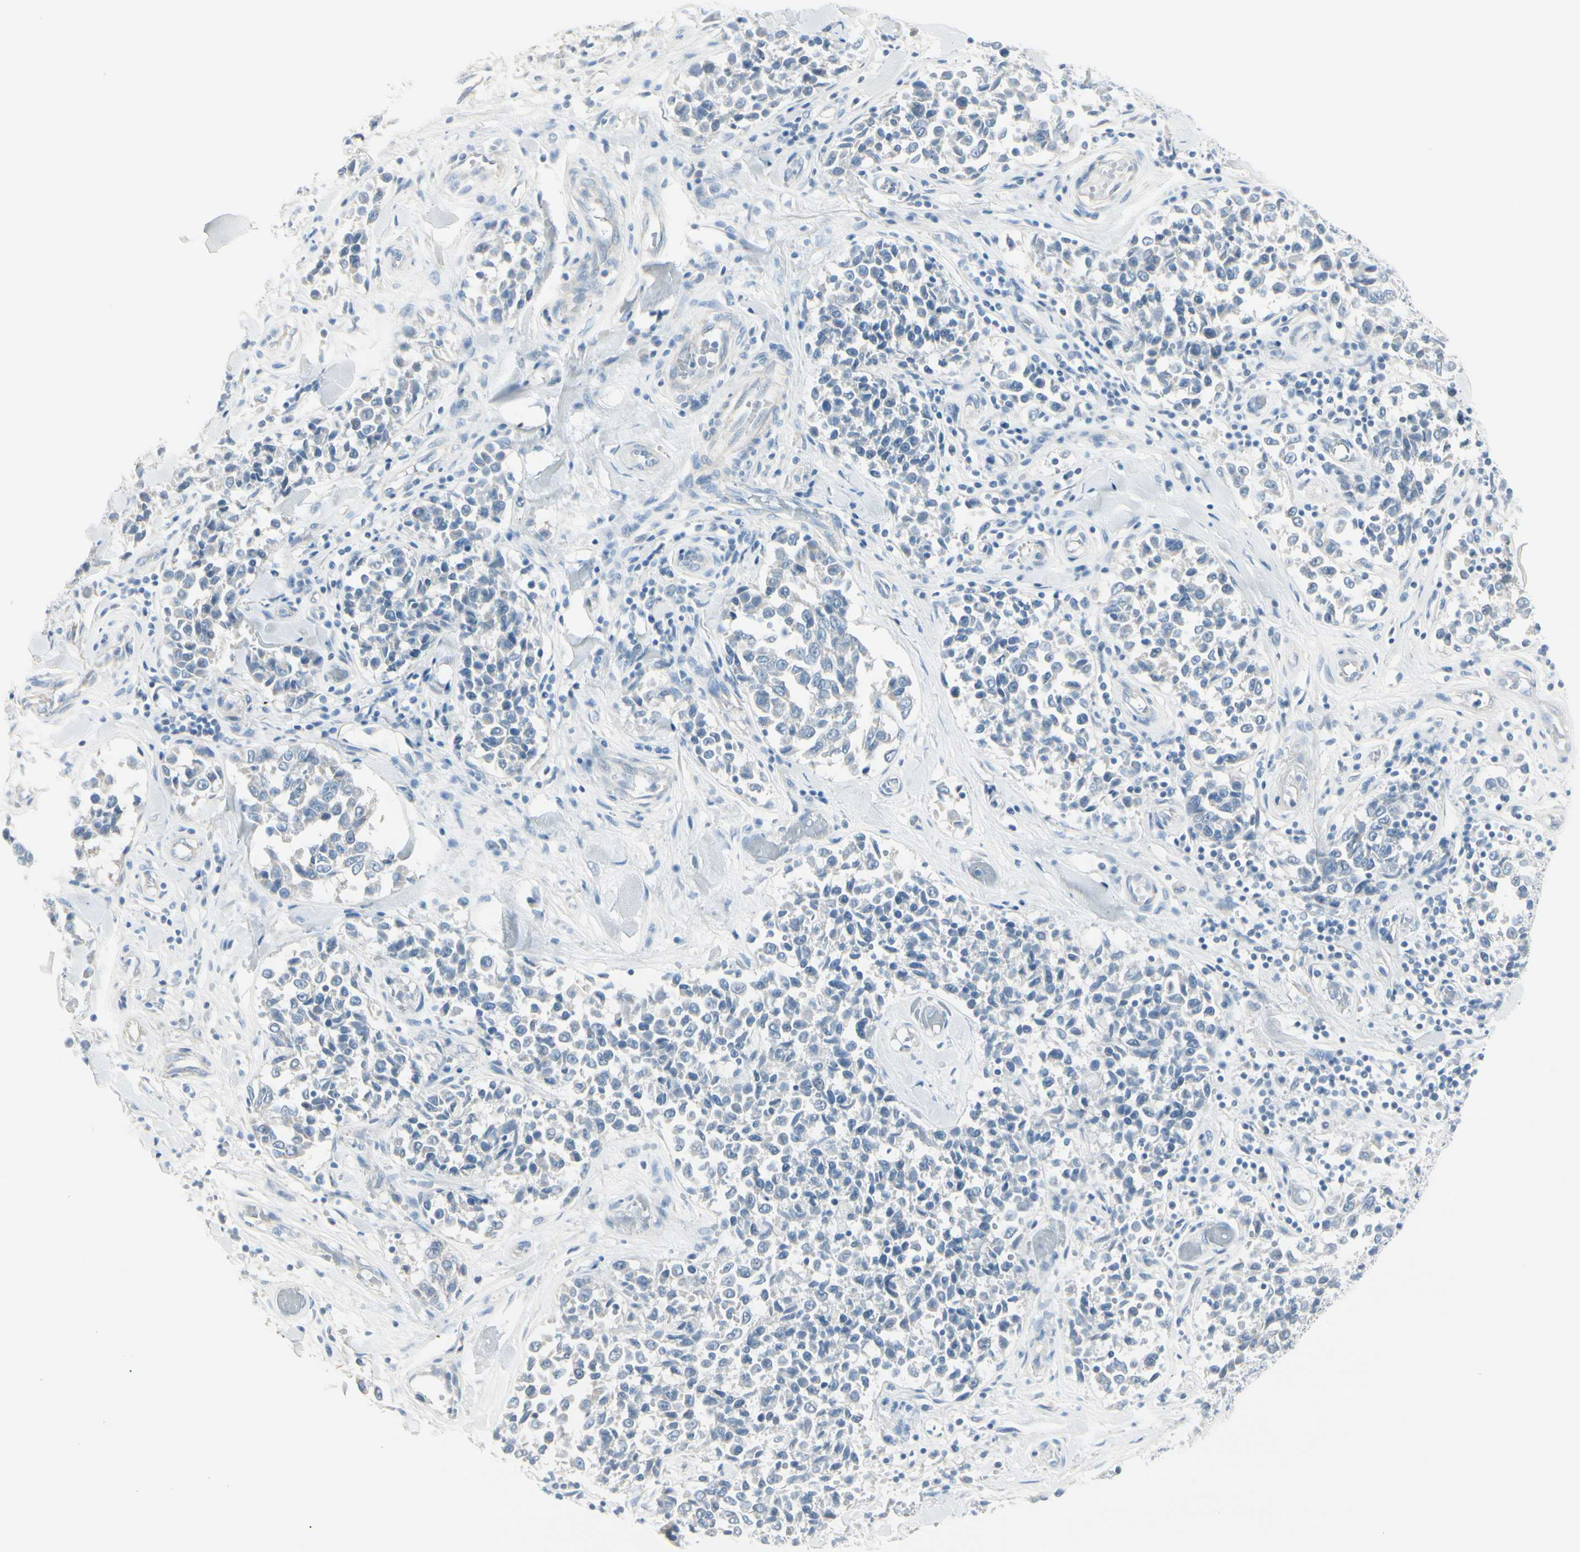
{"staining": {"intensity": "weak", "quantity": "<25%", "location": "cytoplasmic/membranous"}, "tissue": "melanoma", "cell_type": "Tumor cells", "image_type": "cancer", "snomed": [{"axis": "morphology", "description": "Malignant melanoma, NOS"}, {"axis": "topography", "description": "Skin"}], "caption": "DAB (3,3'-diaminobenzidine) immunohistochemical staining of human malignant melanoma demonstrates no significant positivity in tumor cells.", "gene": "CDHR5", "patient": {"sex": "female", "age": 64}}